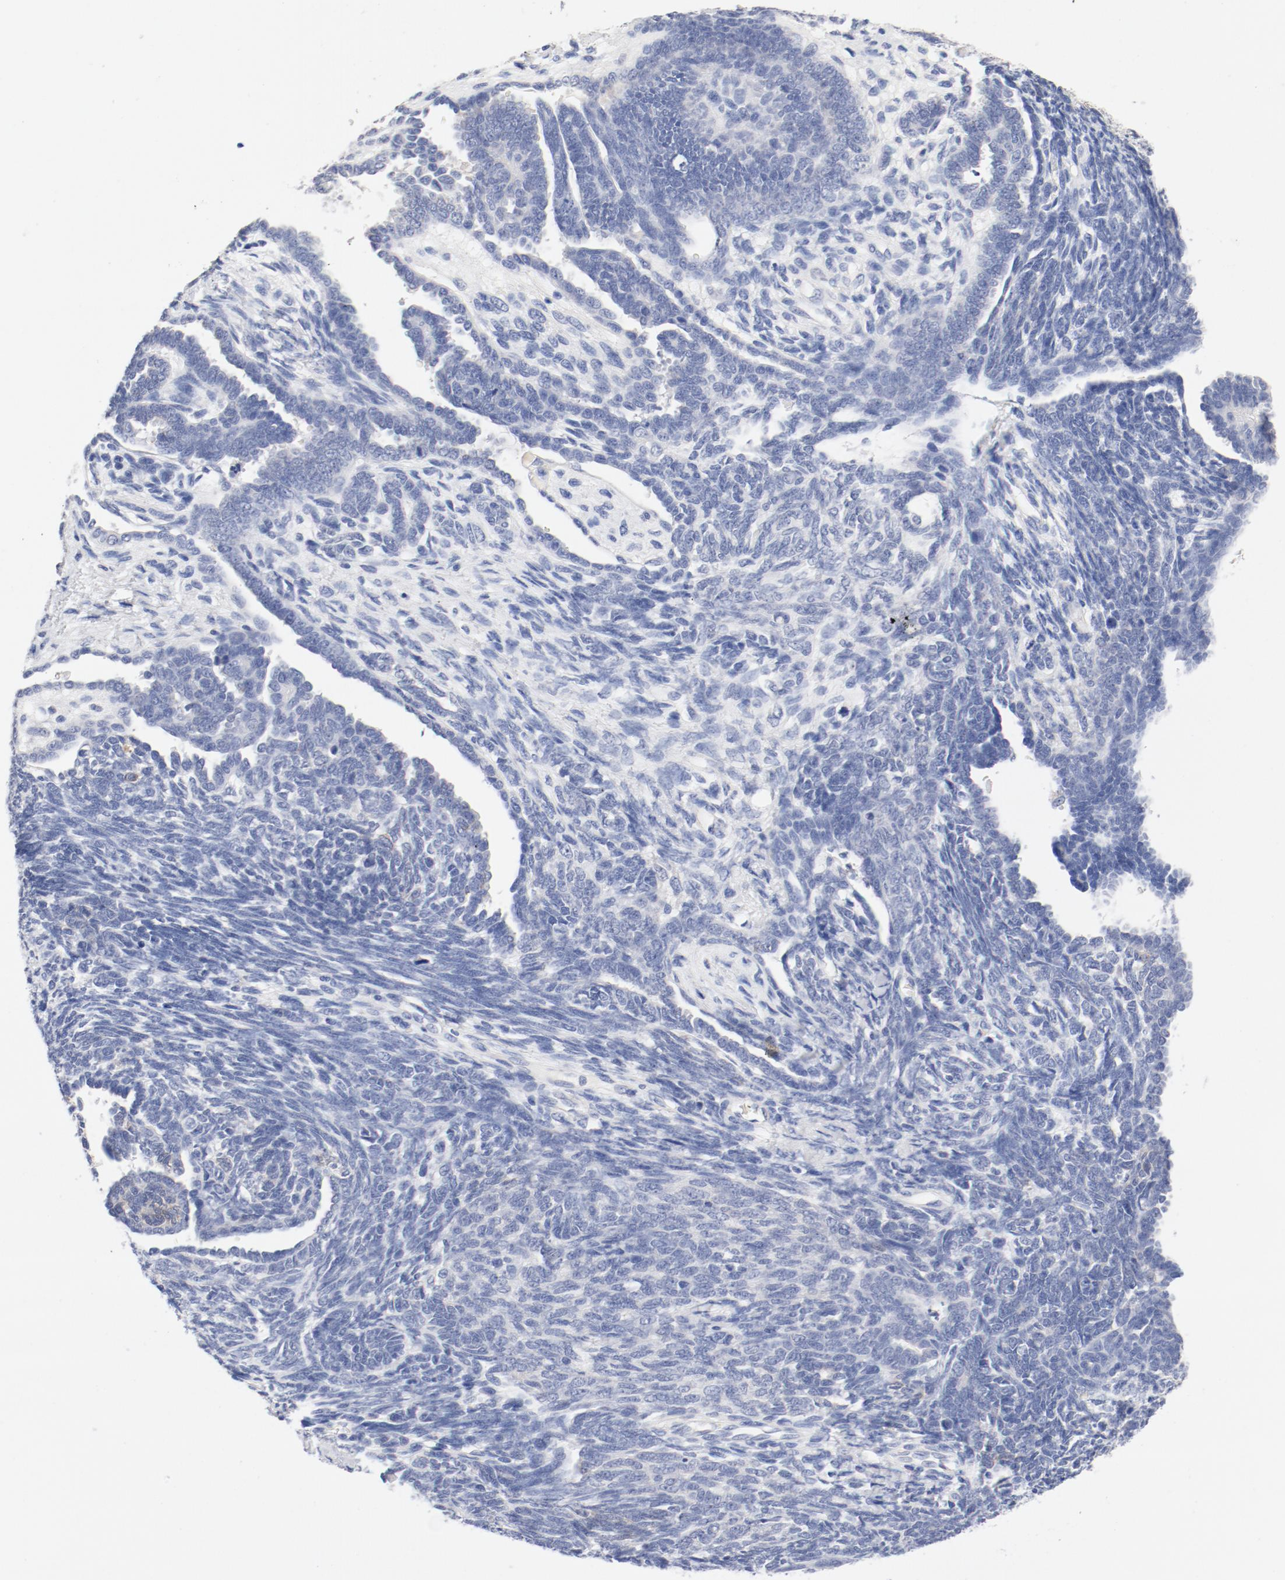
{"staining": {"intensity": "negative", "quantity": "none", "location": "none"}, "tissue": "endometrial cancer", "cell_type": "Tumor cells", "image_type": "cancer", "snomed": [{"axis": "morphology", "description": "Neoplasm, malignant, NOS"}, {"axis": "topography", "description": "Endometrium"}], "caption": "This is an immunohistochemistry (IHC) image of endometrial cancer. There is no positivity in tumor cells.", "gene": "HOMER1", "patient": {"sex": "female", "age": 74}}